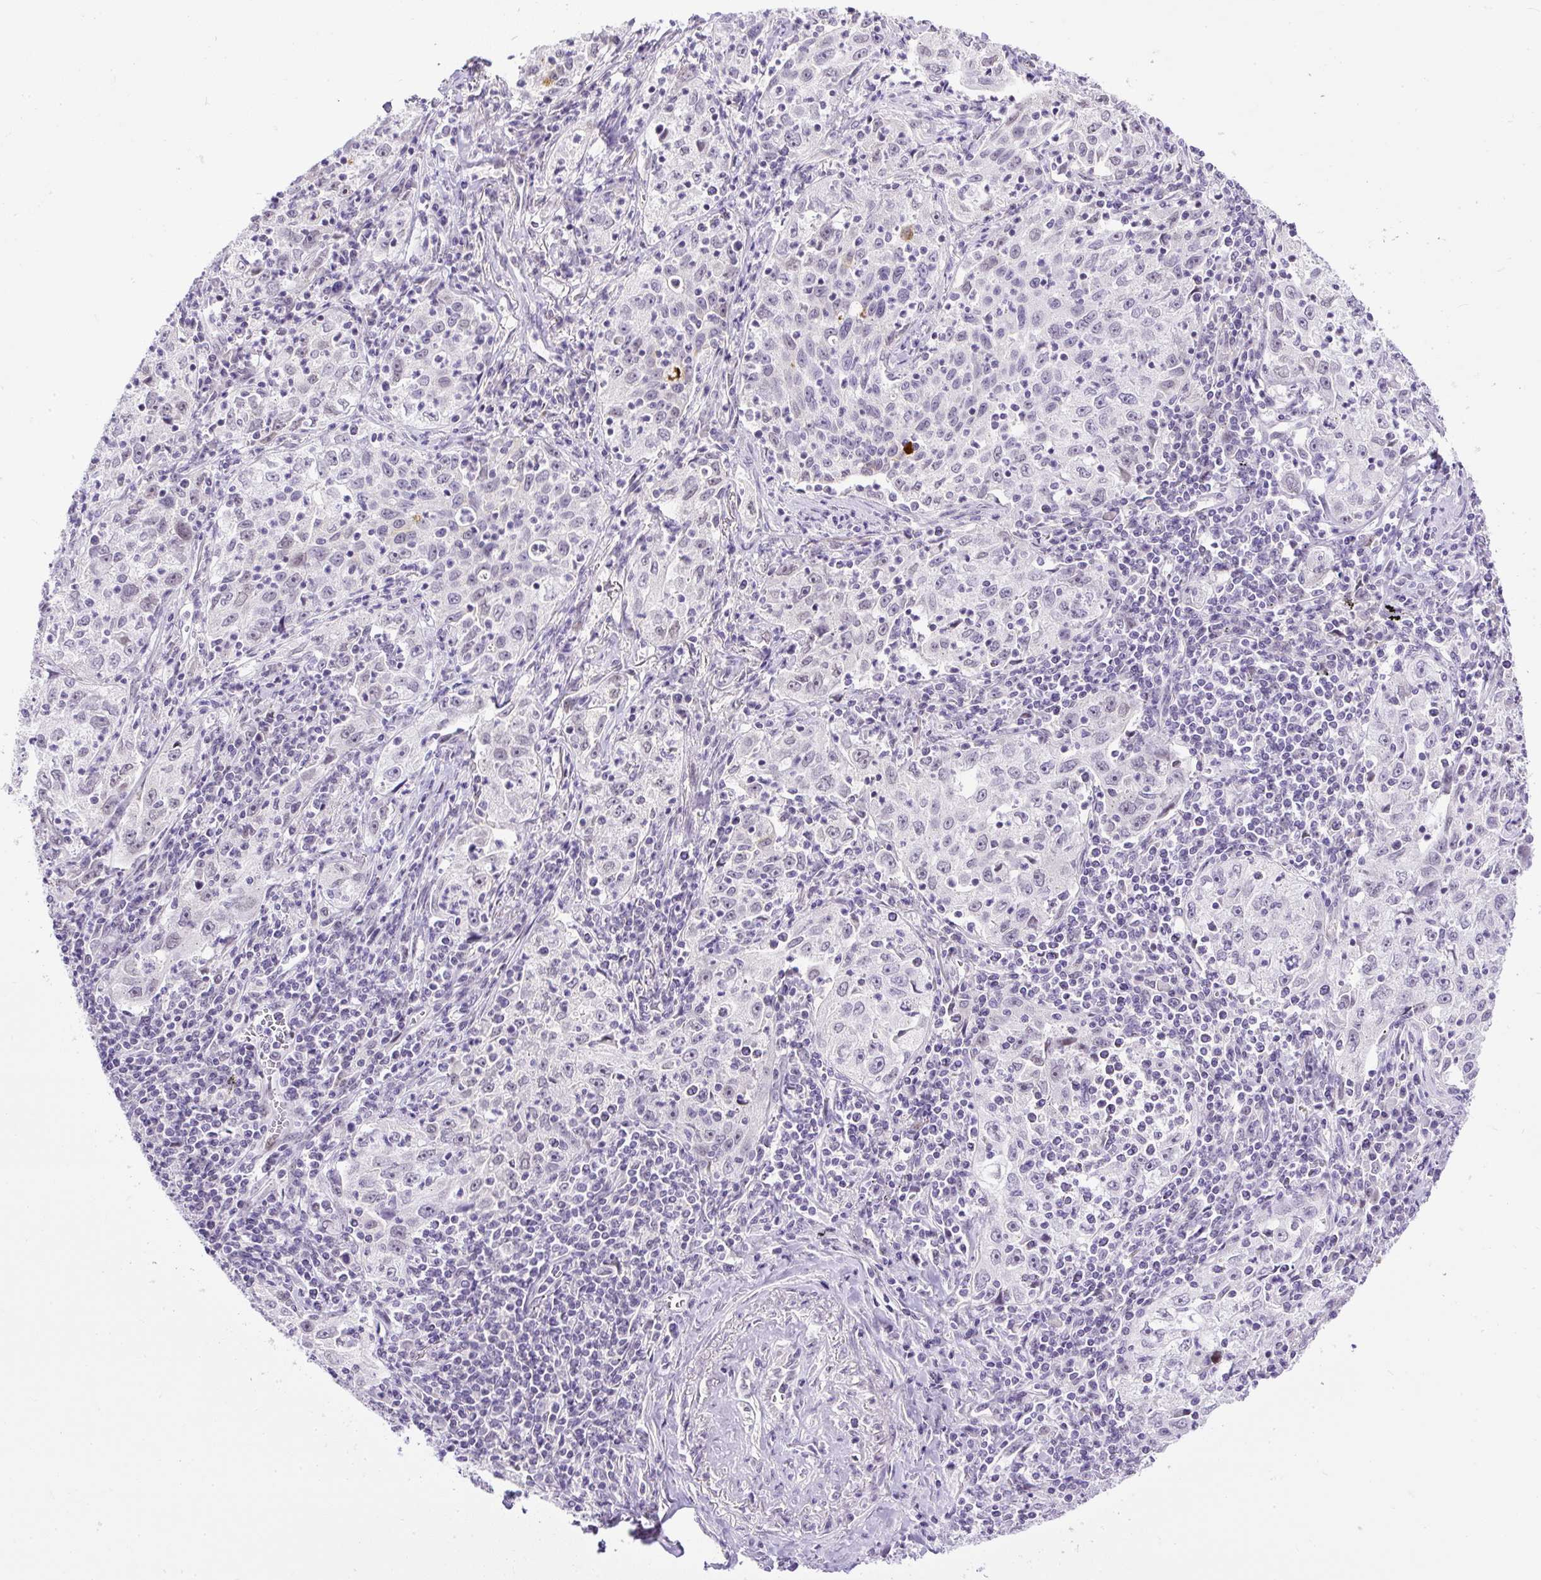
{"staining": {"intensity": "negative", "quantity": "none", "location": "none"}, "tissue": "lung cancer", "cell_type": "Tumor cells", "image_type": "cancer", "snomed": [{"axis": "morphology", "description": "Squamous cell carcinoma, NOS"}, {"axis": "topography", "description": "Lung"}], "caption": "Tumor cells are negative for brown protein staining in lung squamous cell carcinoma. The staining was performed using DAB (3,3'-diaminobenzidine) to visualize the protein expression in brown, while the nuclei were stained in blue with hematoxylin (Magnification: 20x).", "gene": "WNT10B", "patient": {"sex": "male", "age": 71}}